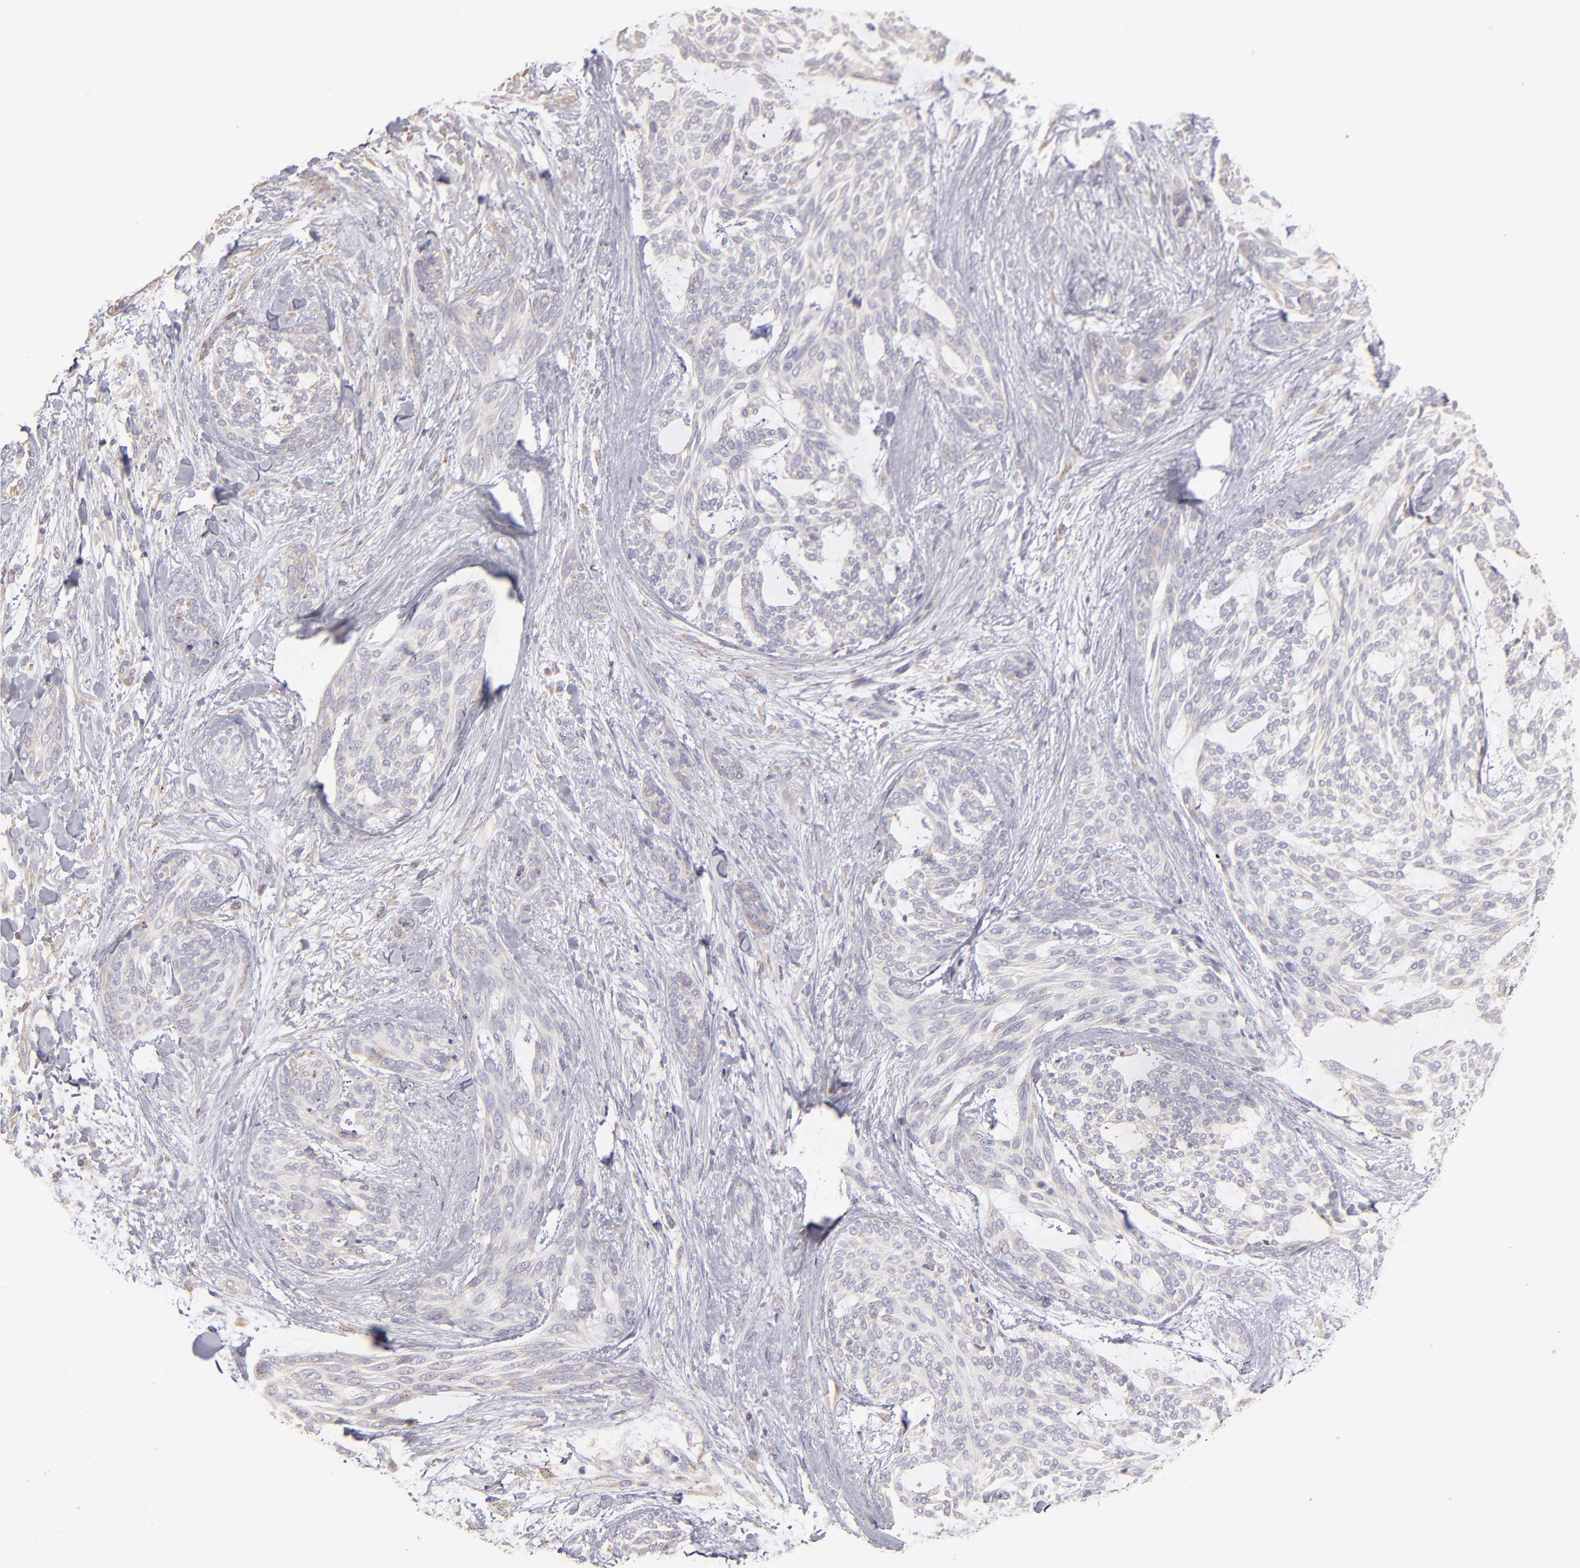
{"staining": {"intensity": "negative", "quantity": "none", "location": "none"}, "tissue": "skin cancer", "cell_type": "Tumor cells", "image_type": "cancer", "snomed": [{"axis": "morphology", "description": "Normal tissue, NOS"}, {"axis": "morphology", "description": "Basal cell carcinoma"}, {"axis": "topography", "description": "Skin"}], "caption": "Immunohistochemical staining of human skin cancer displays no significant positivity in tumor cells.", "gene": "CALR", "patient": {"sex": "female", "age": 71}}